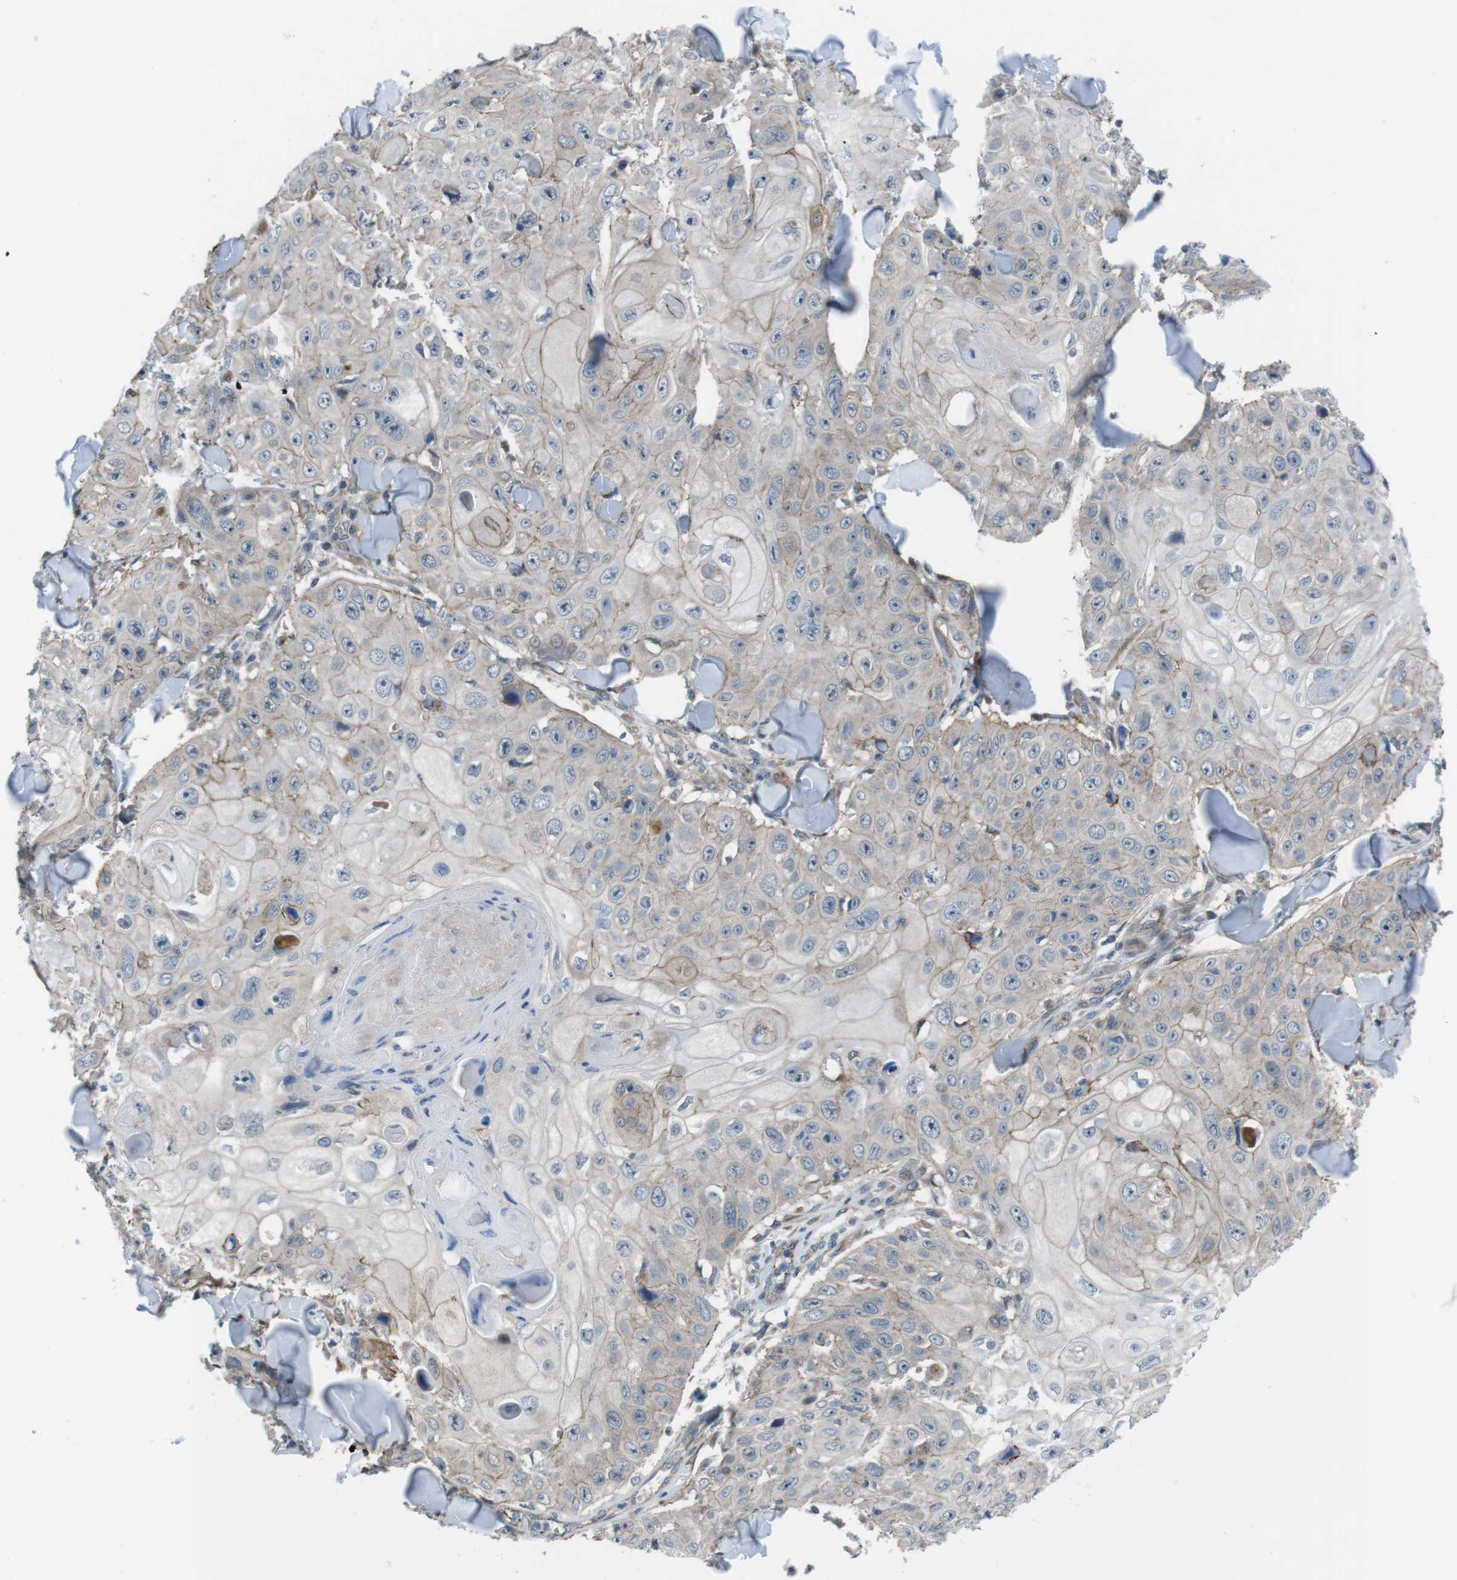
{"staining": {"intensity": "negative", "quantity": "none", "location": "none"}, "tissue": "skin cancer", "cell_type": "Tumor cells", "image_type": "cancer", "snomed": [{"axis": "morphology", "description": "Squamous cell carcinoma, NOS"}, {"axis": "topography", "description": "Skin"}], "caption": "An immunohistochemistry (IHC) image of skin cancer is shown. There is no staining in tumor cells of skin cancer. (Brightfield microscopy of DAB immunohistochemistry at high magnification).", "gene": "FAM174B", "patient": {"sex": "male", "age": 86}}